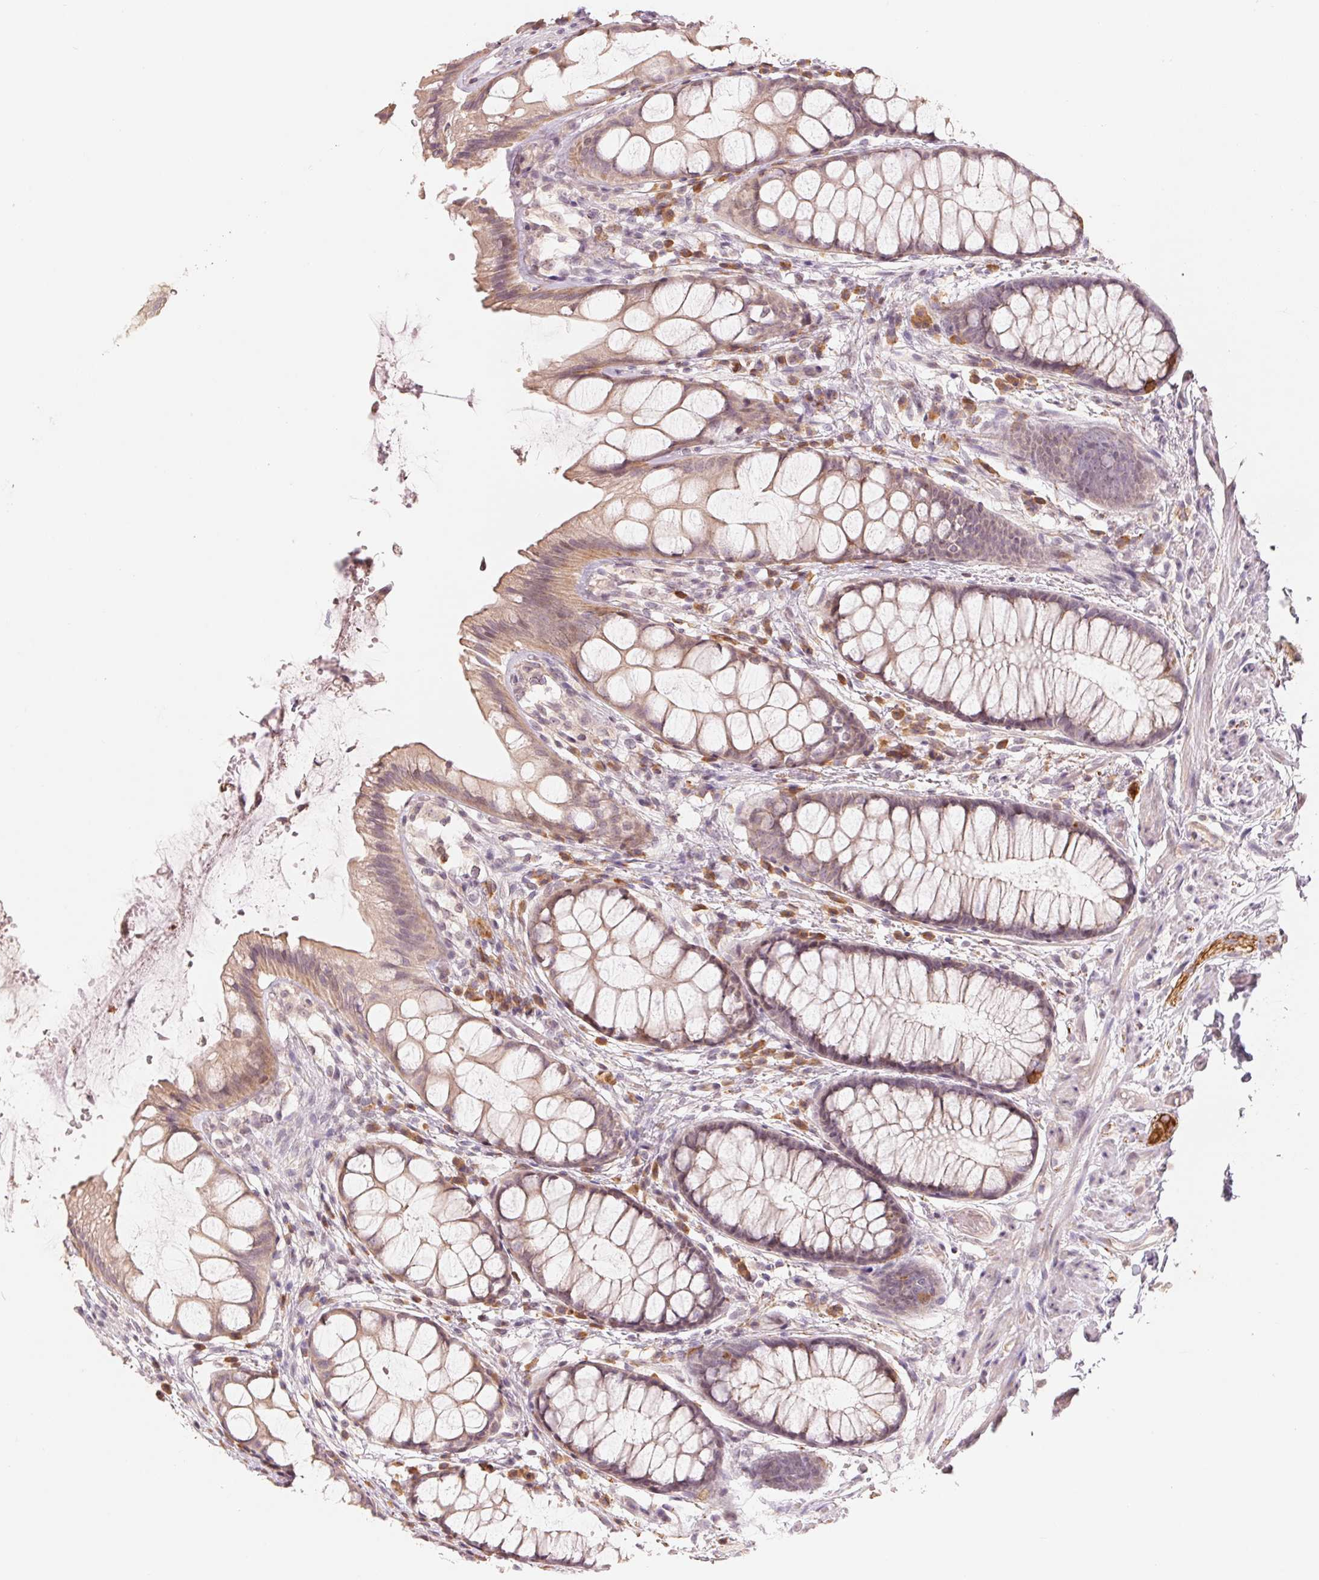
{"staining": {"intensity": "weak", "quantity": "25%-75%", "location": "cytoplasmic/membranous"}, "tissue": "rectum", "cell_type": "Glandular cells", "image_type": "normal", "snomed": [{"axis": "morphology", "description": "Normal tissue, NOS"}, {"axis": "topography", "description": "Rectum"}], "caption": "The micrograph displays immunohistochemical staining of benign rectum. There is weak cytoplasmic/membranous expression is present in about 25%-75% of glandular cells. (Stains: DAB (3,3'-diaminobenzidine) in brown, nuclei in blue, Microscopy: brightfield microscopy at high magnification).", "gene": "DENND2C", "patient": {"sex": "female", "age": 62}}